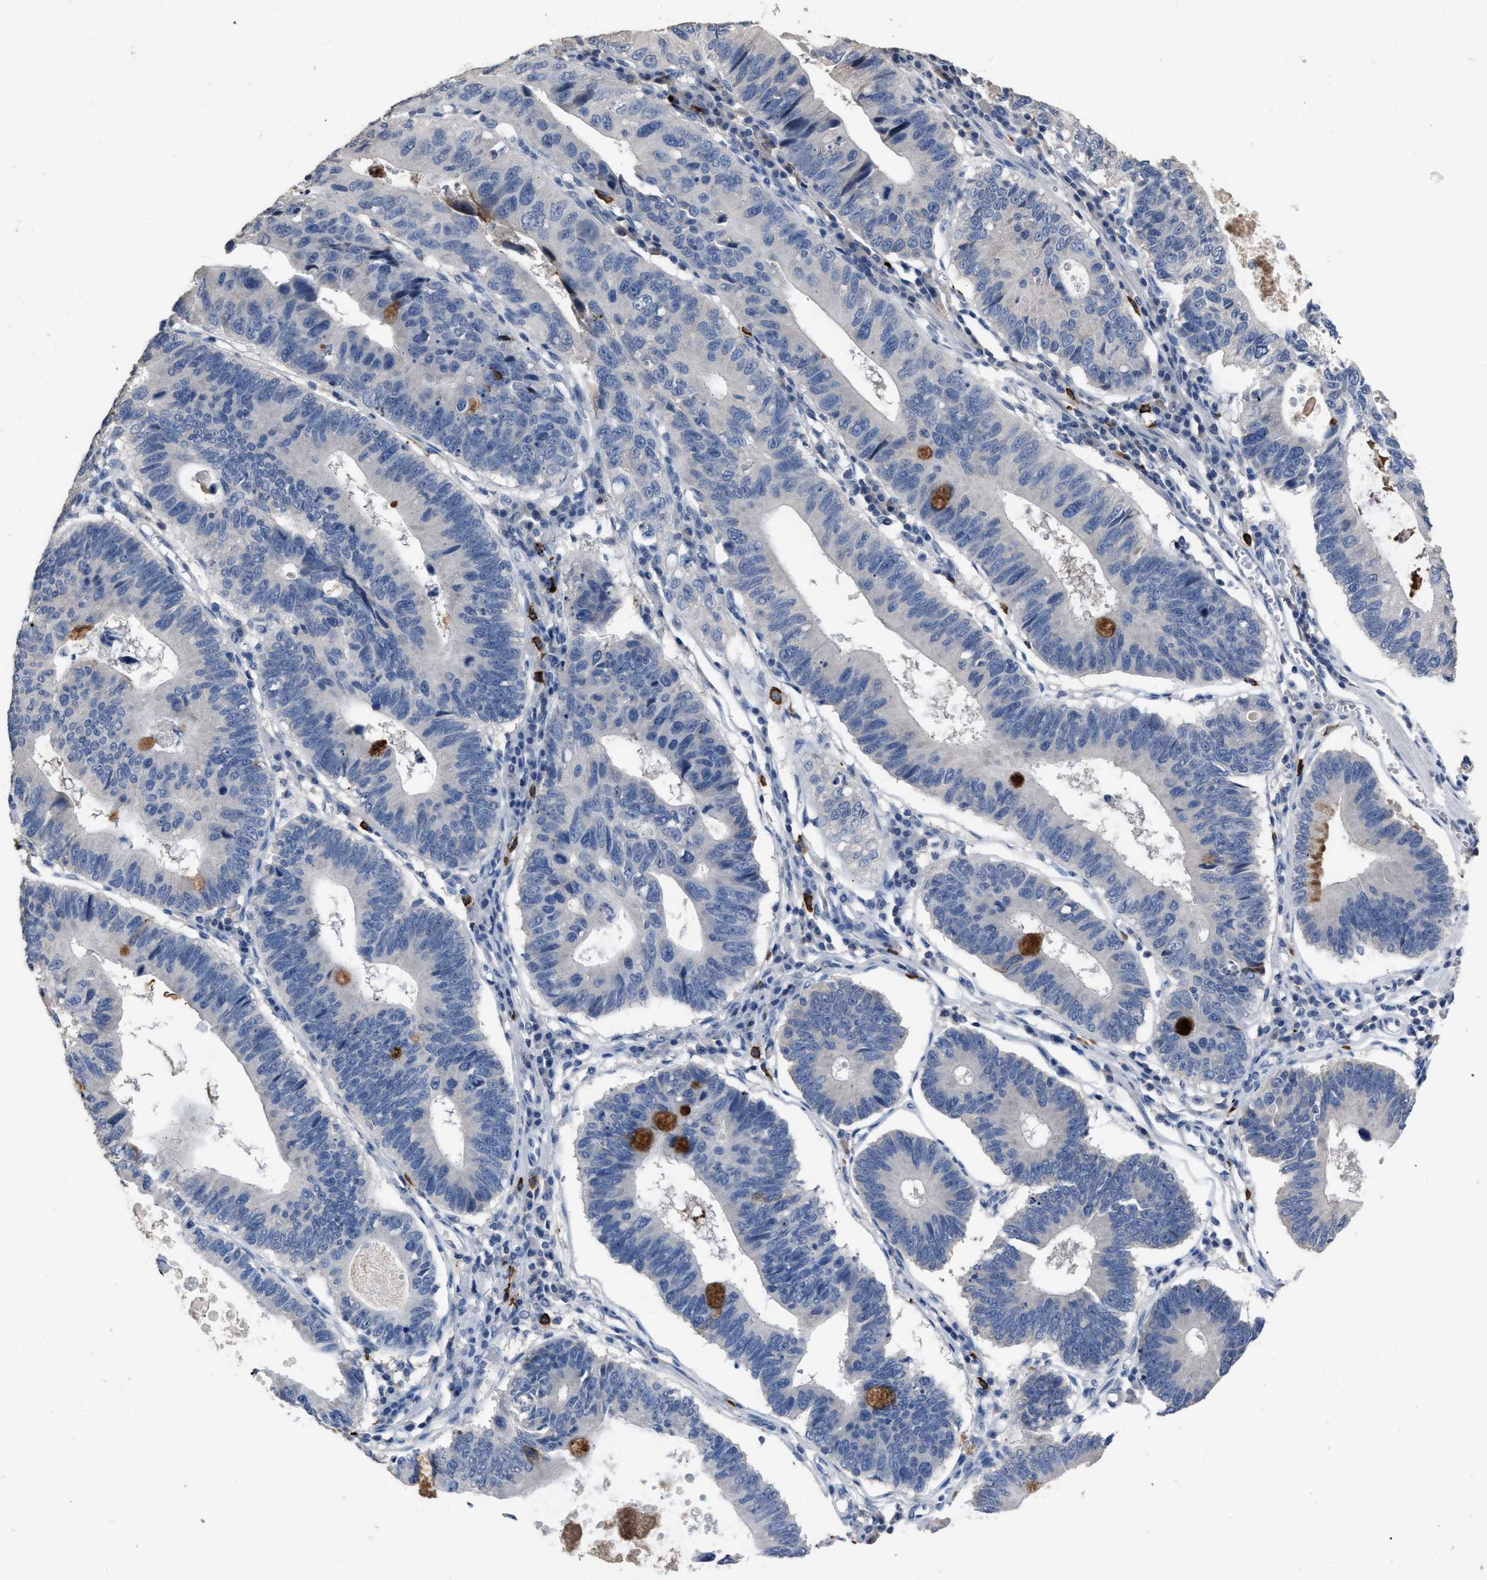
{"staining": {"intensity": "strong", "quantity": "<25%", "location": "cytoplasmic/membranous"}, "tissue": "stomach cancer", "cell_type": "Tumor cells", "image_type": "cancer", "snomed": [{"axis": "morphology", "description": "Adenocarcinoma, NOS"}, {"axis": "topography", "description": "Stomach"}], "caption": "Stomach cancer stained with DAB immunohistochemistry (IHC) demonstrates medium levels of strong cytoplasmic/membranous positivity in approximately <25% of tumor cells.", "gene": "HABP2", "patient": {"sex": "male", "age": 59}}